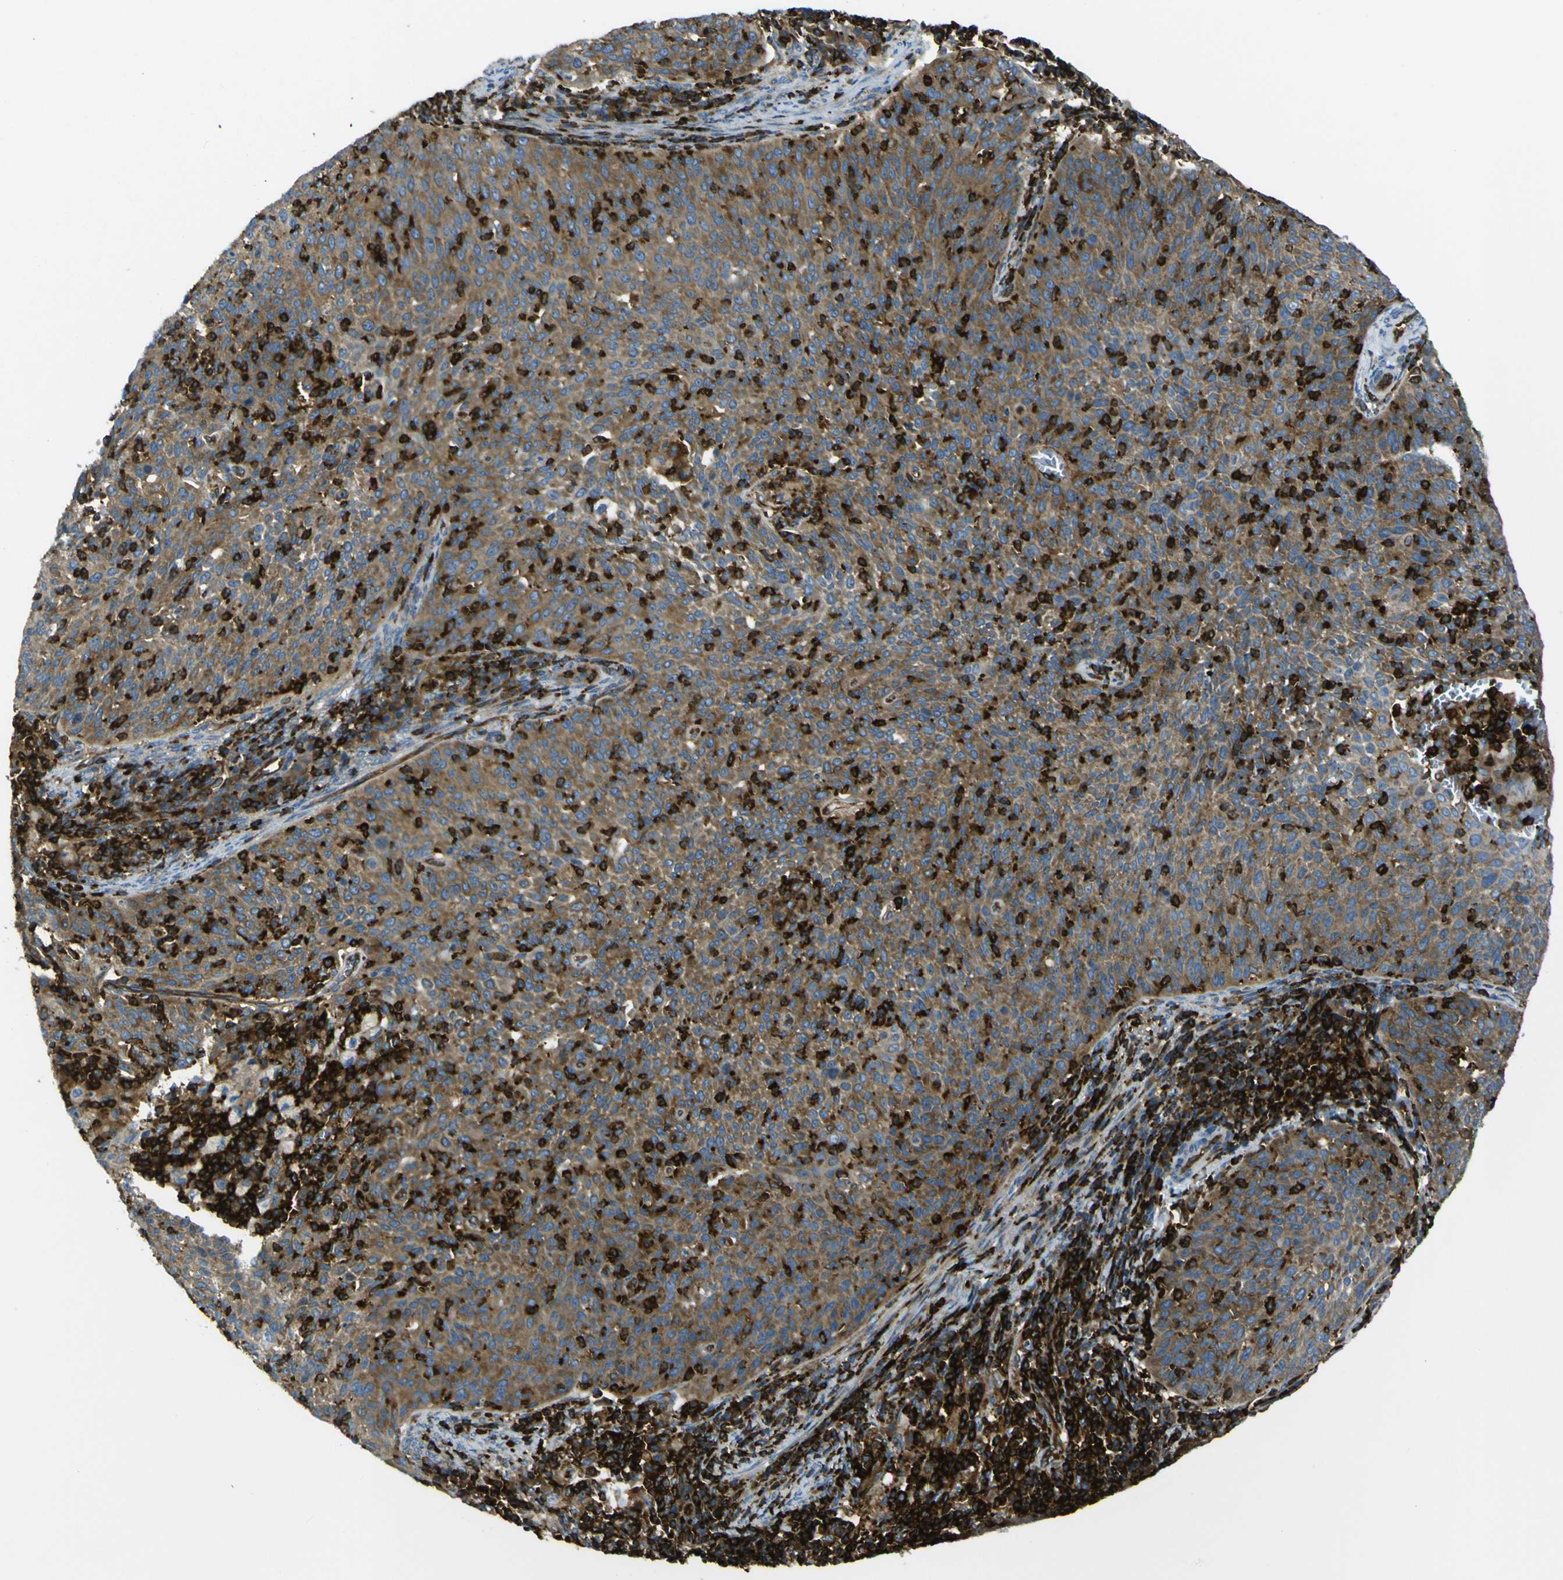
{"staining": {"intensity": "moderate", "quantity": ">75%", "location": "cytoplasmic/membranous"}, "tissue": "cervical cancer", "cell_type": "Tumor cells", "image_type": "cancer", "snomed": [{"axis": "morphology", "description": "Squamous cell carcinoma, NOS"}, {"axis": "topography", "description": "Cervix"}], "caption": "About >75% of tumor cells in human cervical squamous cell carcinoma show moderate cytoplasmic/membranous protein expression as visualized by brown immunohistochemical staining.", "gene": "ARHGEF1", "patient": {"sex": "female", "age": 38}}